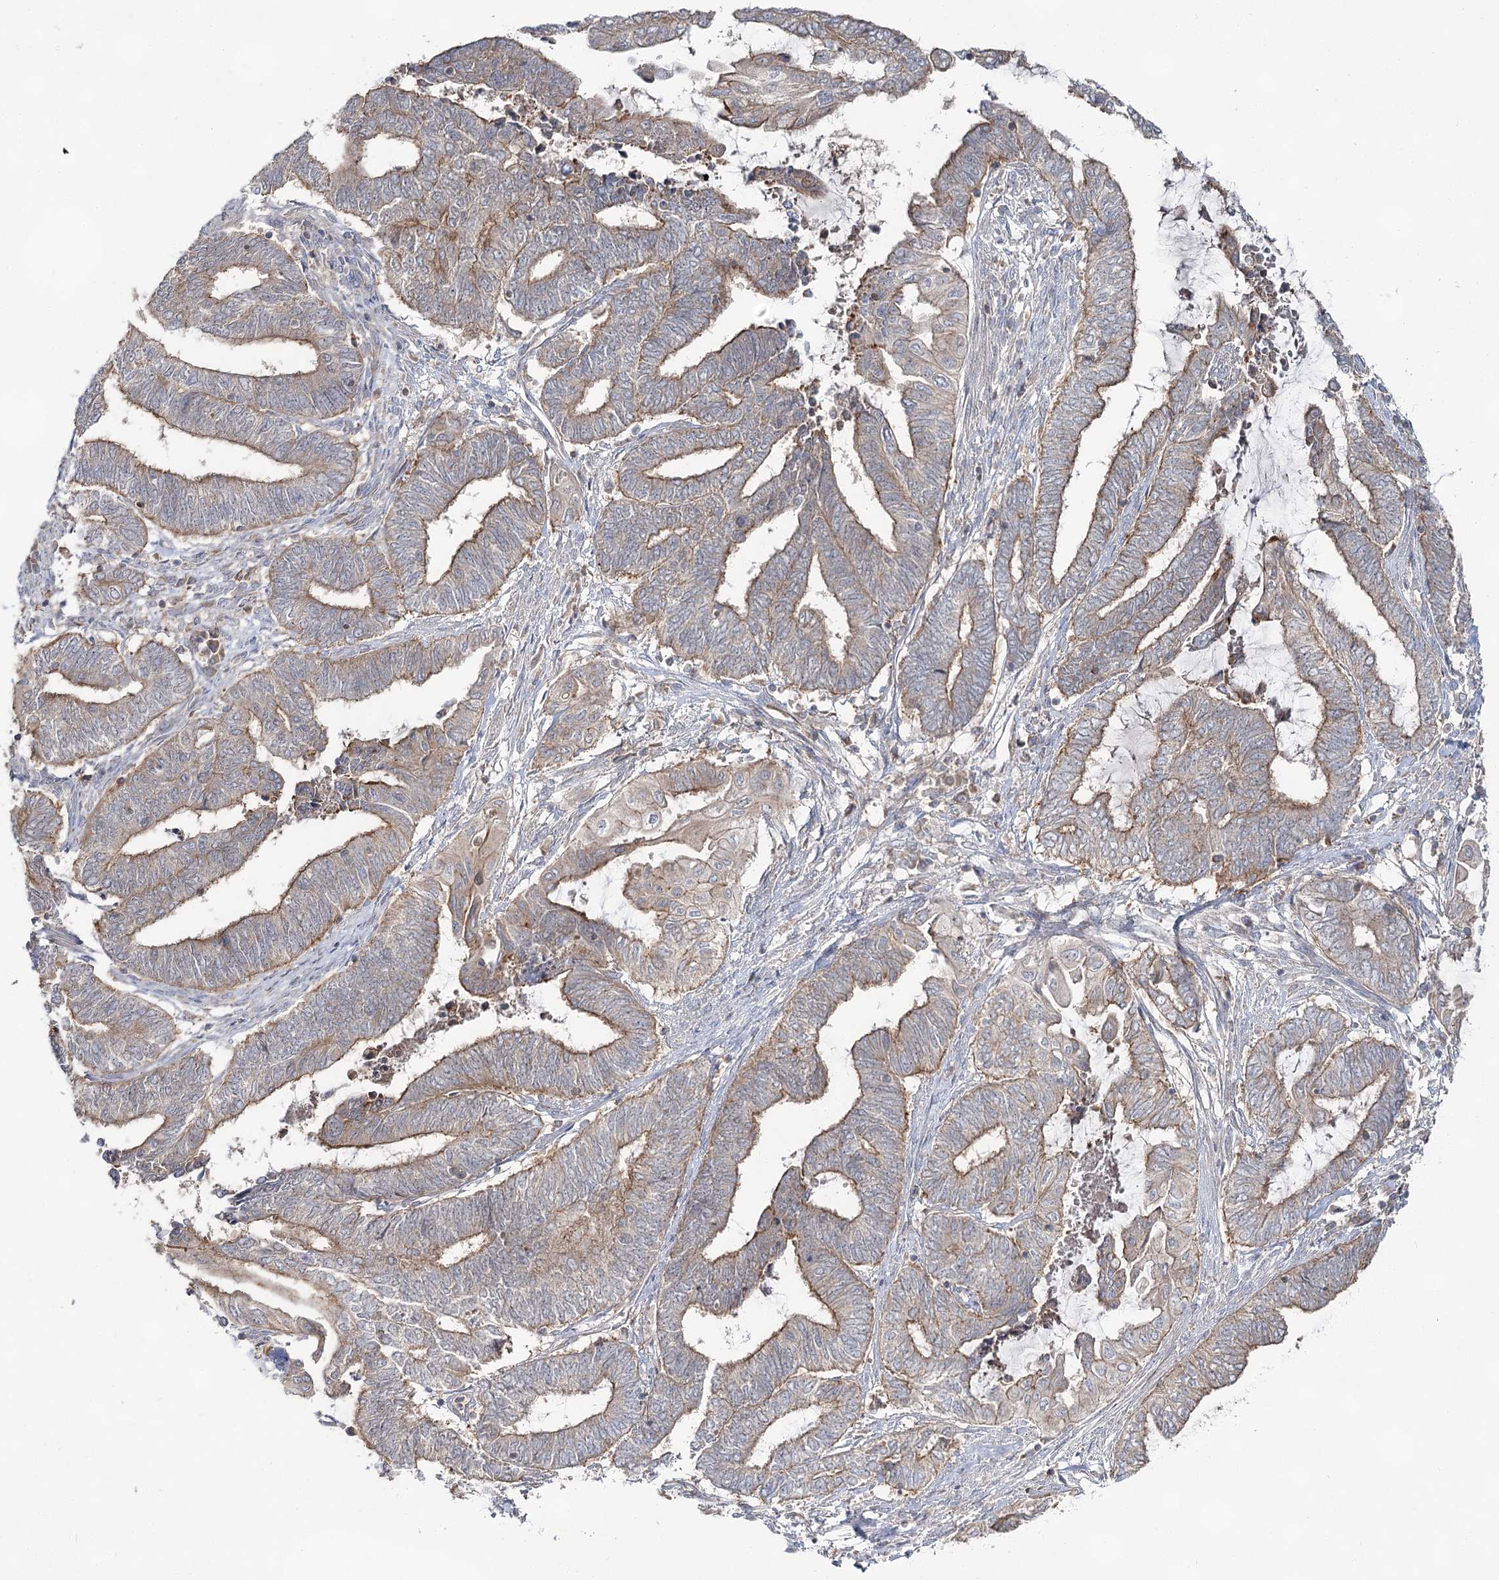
{"staining": {"intensity": "weak", "quantity": ">75%", "location": "cytoplasmic/membranous"}, "tissue": "endometrial cancer", "cell_type": "Tumor cells", "image_type": "cancer", "snomed": [{"axis": "morphology", "description": "Adenocarcinoma, NOS"}, {"axis": "topography", "description": "Uterus"}, {"axis": "topography", "description": "Endometrium"}], "caption": "A micrograph of human endometrial cancer stained for a protein shows weak cytoplasmic/membranous brown staining in tumor cells. The staining was performed using DAB (3,3'-diaminobenzidine), with brown indicating positive protein expression. Nuclei are stained blue with hematoxylin.", "gene": "PCBD2", "patient": {"sex": "female", "age": 70}}